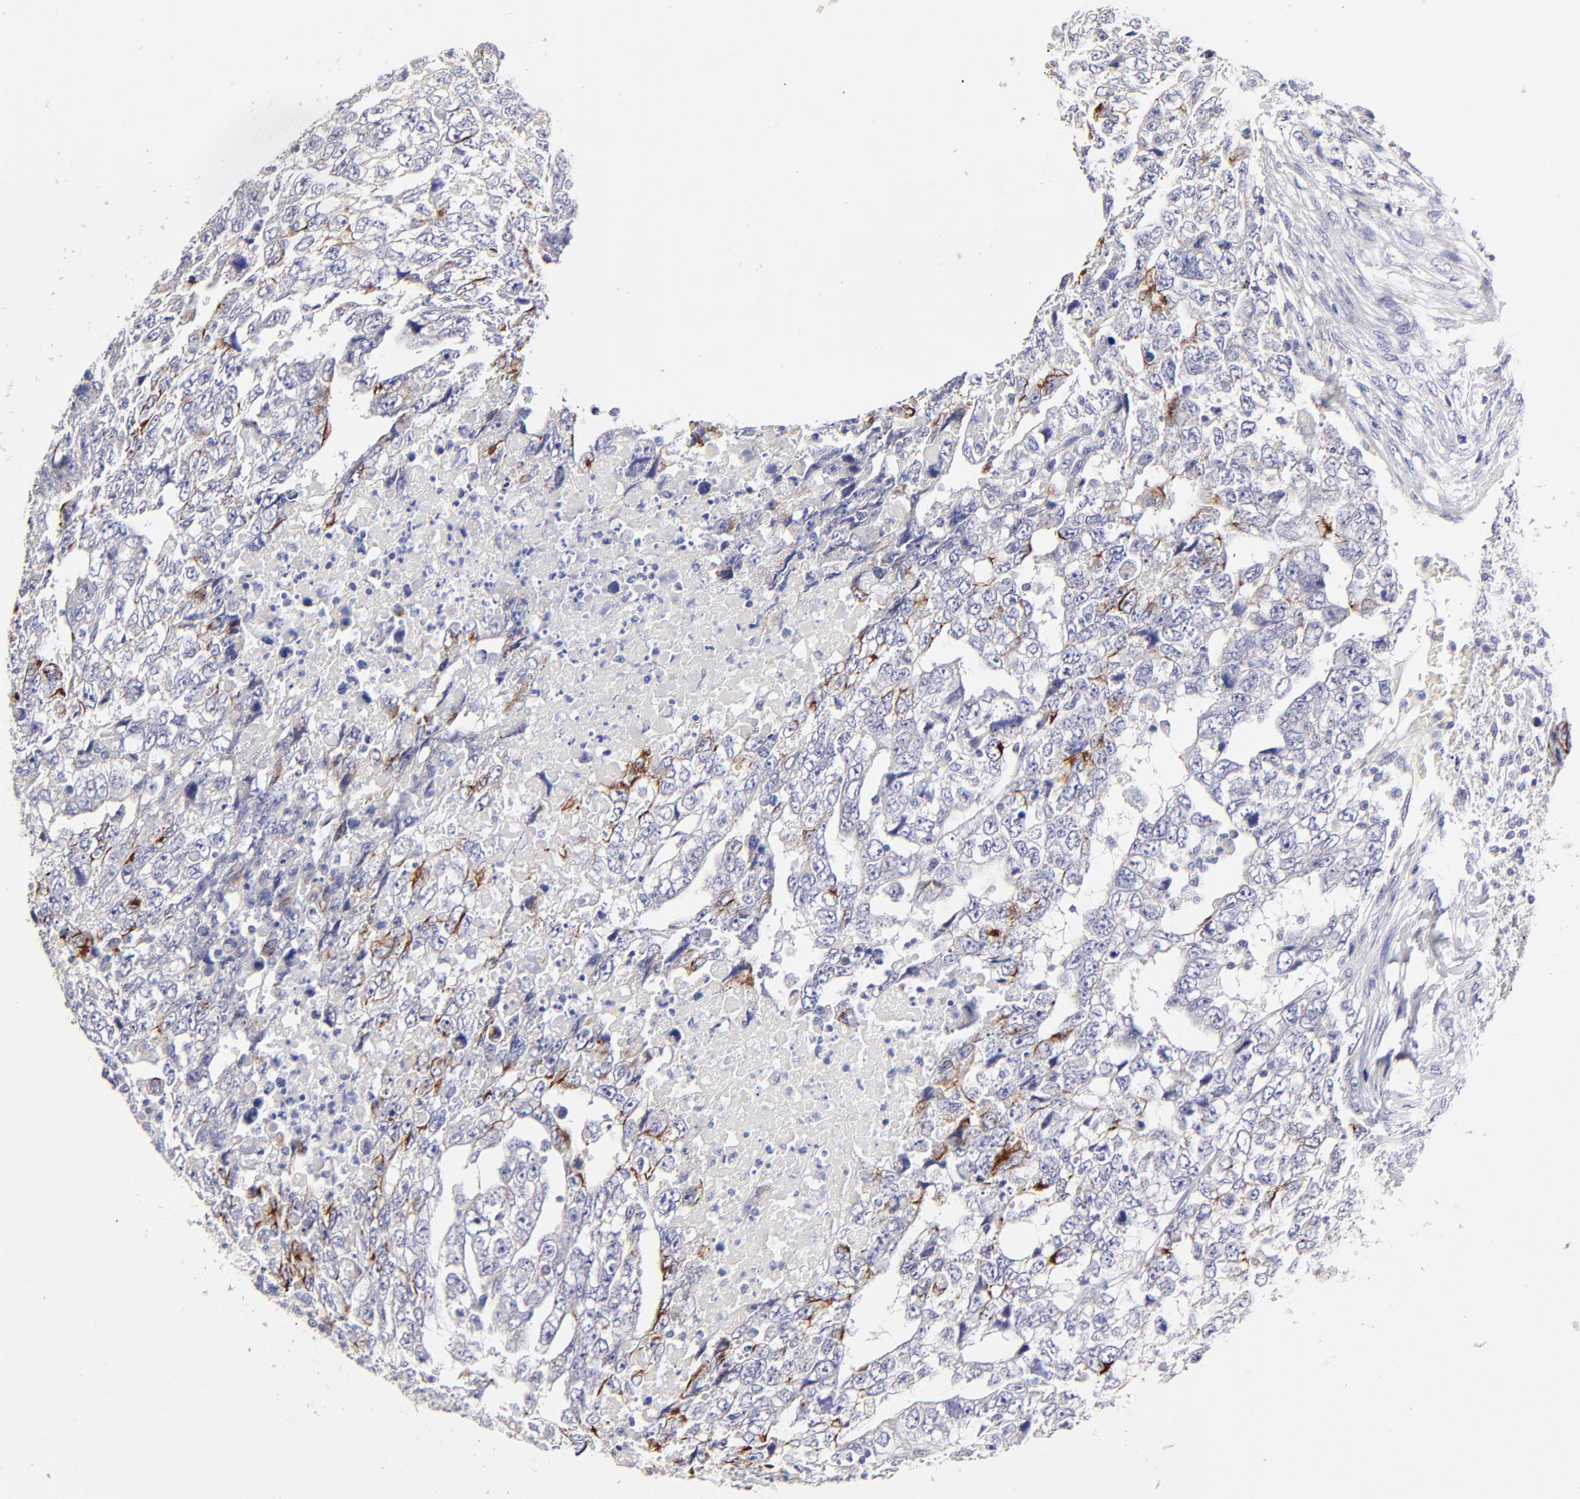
{"staining": {"intensity": "negative", "quantity": "none", "location": "none"}, "tissue": "testis cancer", "cell_type": "Tumor cells", "image_type": "cancer", "snomed": [{"axis": "morphology", "description": "Carcinoma, Embryonal, NOS"}, {"axis": "topography", "description": "Testis"}], "caption": "An image of human embryonal carcinoma (testis) is negative for staining in tumor cells.", "gene": "BTG2", "patient": {"sex": "male", "age": 36}}